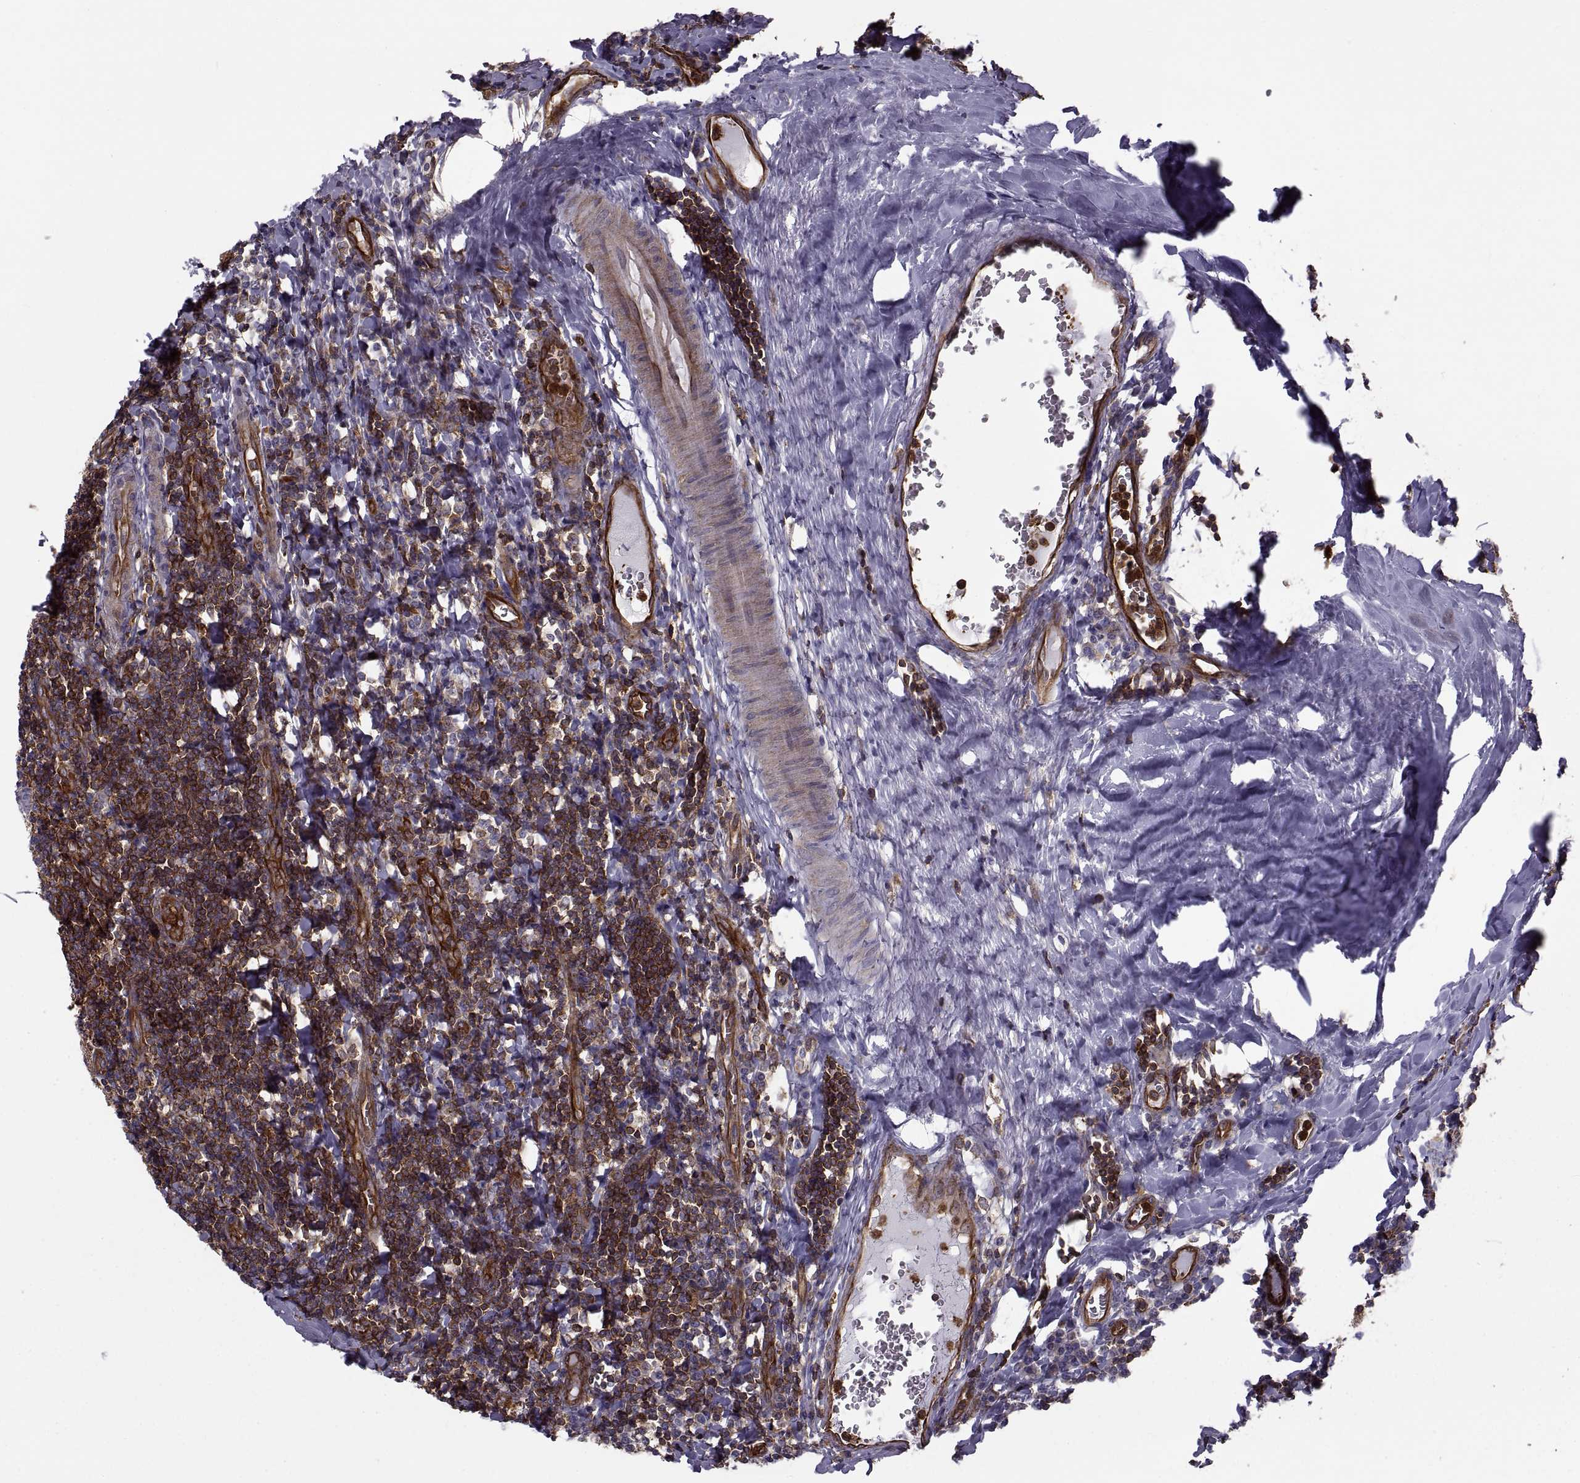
{"staining": {"intensity": "strong", "quantity": ">75%", "location": "cytoplasmic/membranous"}, "tissue": "tonsil", "cell_type": "Germinal center cells", "image_type": "normal", "snomed": [{"axis": "morphology", "description": "Normal tissue, NOS"}, {"axis": "morphology", "description": "Inflammation, NOS"}, {"axis": "topography", "description": "Tonsil"}], "caption": "Immunohistochemistry (IHC) (DAB) staining of benign tonsil shows strong cytoplasmic/membranous protein positivity in approximately >75% of germinal center cells. (DAB (3,3'-diaminobenzidine) = brown stain, brightfield microscopy at high magnification).", "gene": "MYH9", "patient": {"sex": "female", "age": 31}}